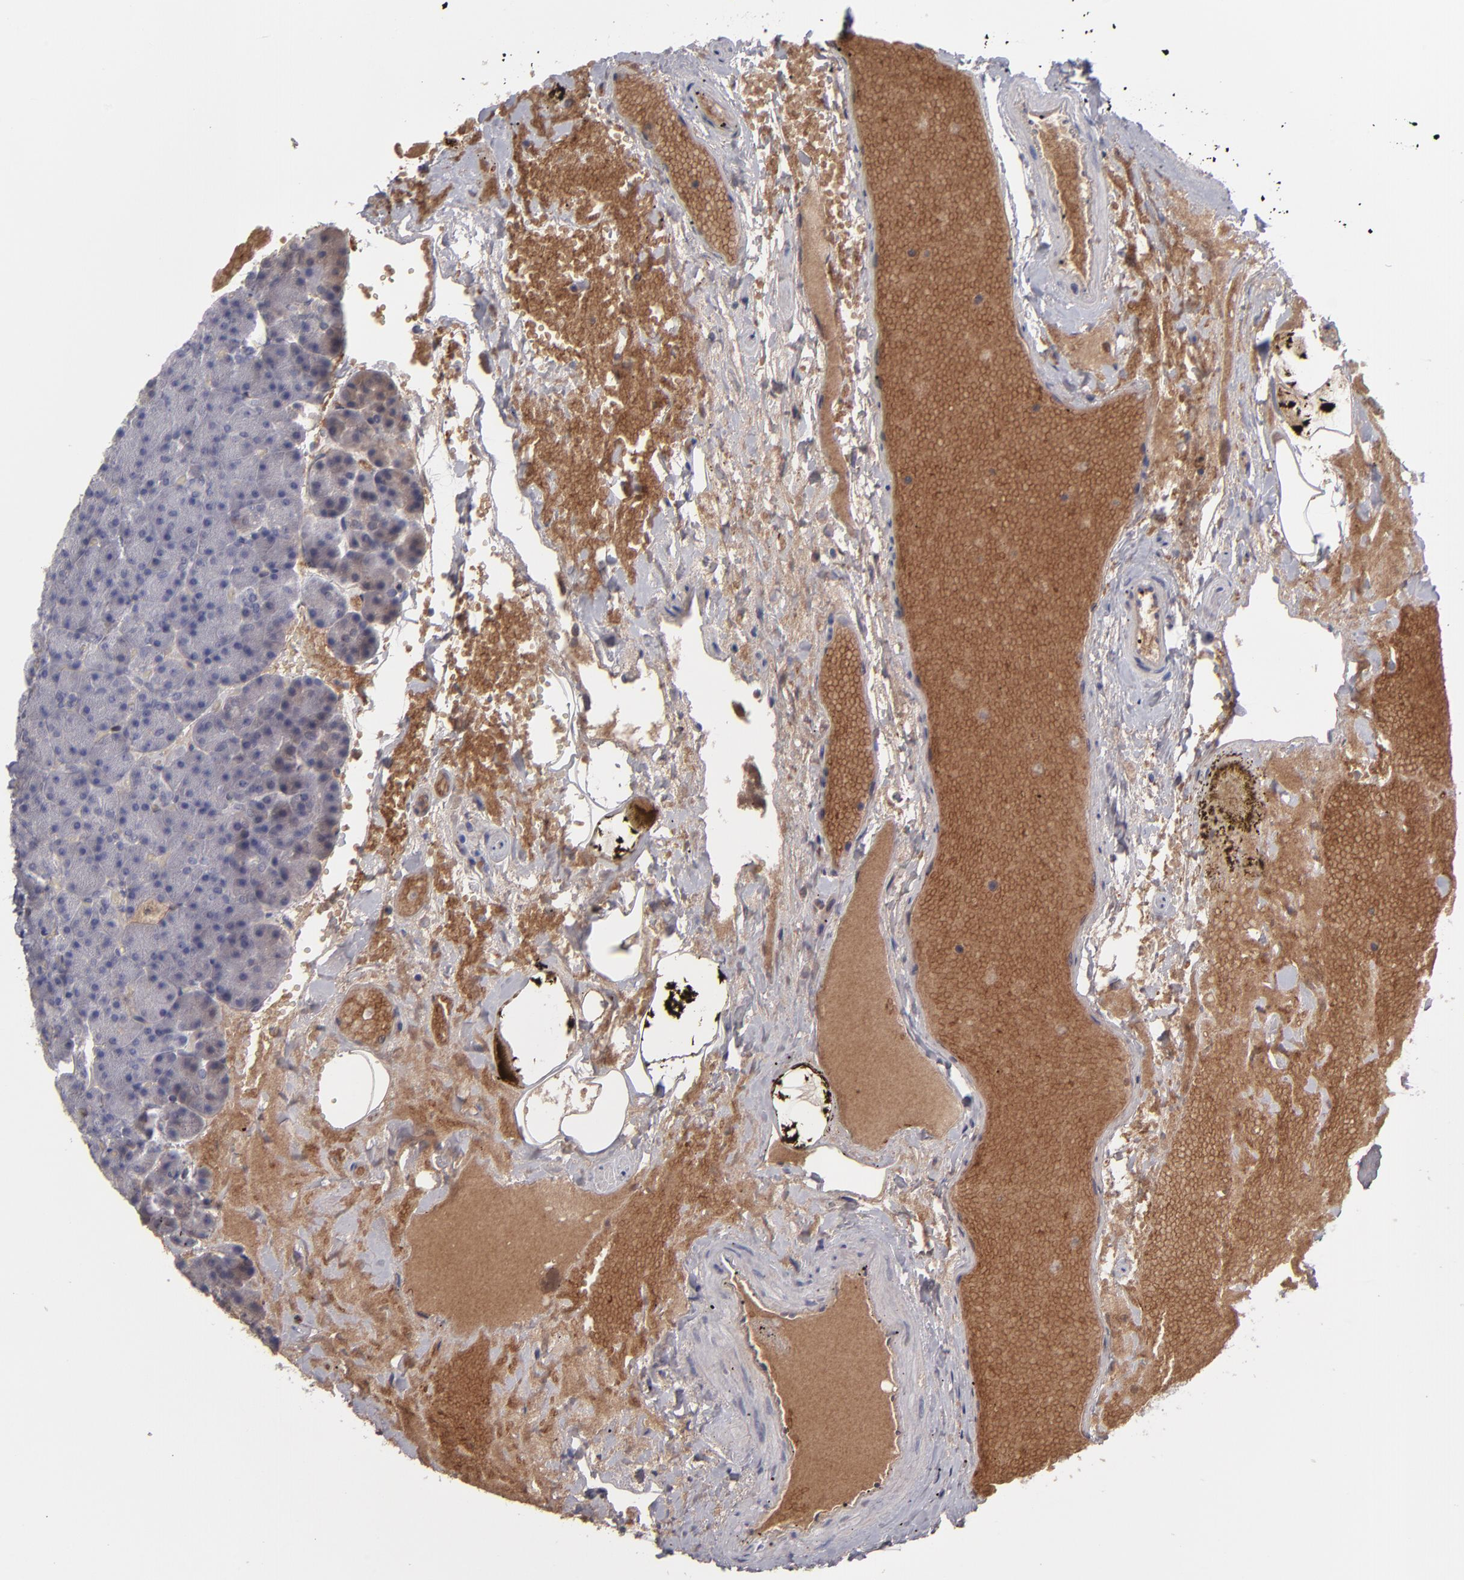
{"staining": {"intensity": "negative", "quantity": "none", "location": "none"}, "tissue": "pancreas", "cell_type": "Exocrine glandular cells", "image_type": "normal", "snomed": [{"axis": "morphology", "description": "Normal tissue, NOS"}, {"axis": "topography", "description": "Pancreas"}], "caption": "Immunohistochemistry (IHC) histopathology image of normal pancreas: human pancreas stained with DAB (3,3'-diaminobenzidine) displays no significant protein positivity in exocrine glandular cells.", "gene": "ITIH4", "patient": {"sex": "female", "age": 35}}